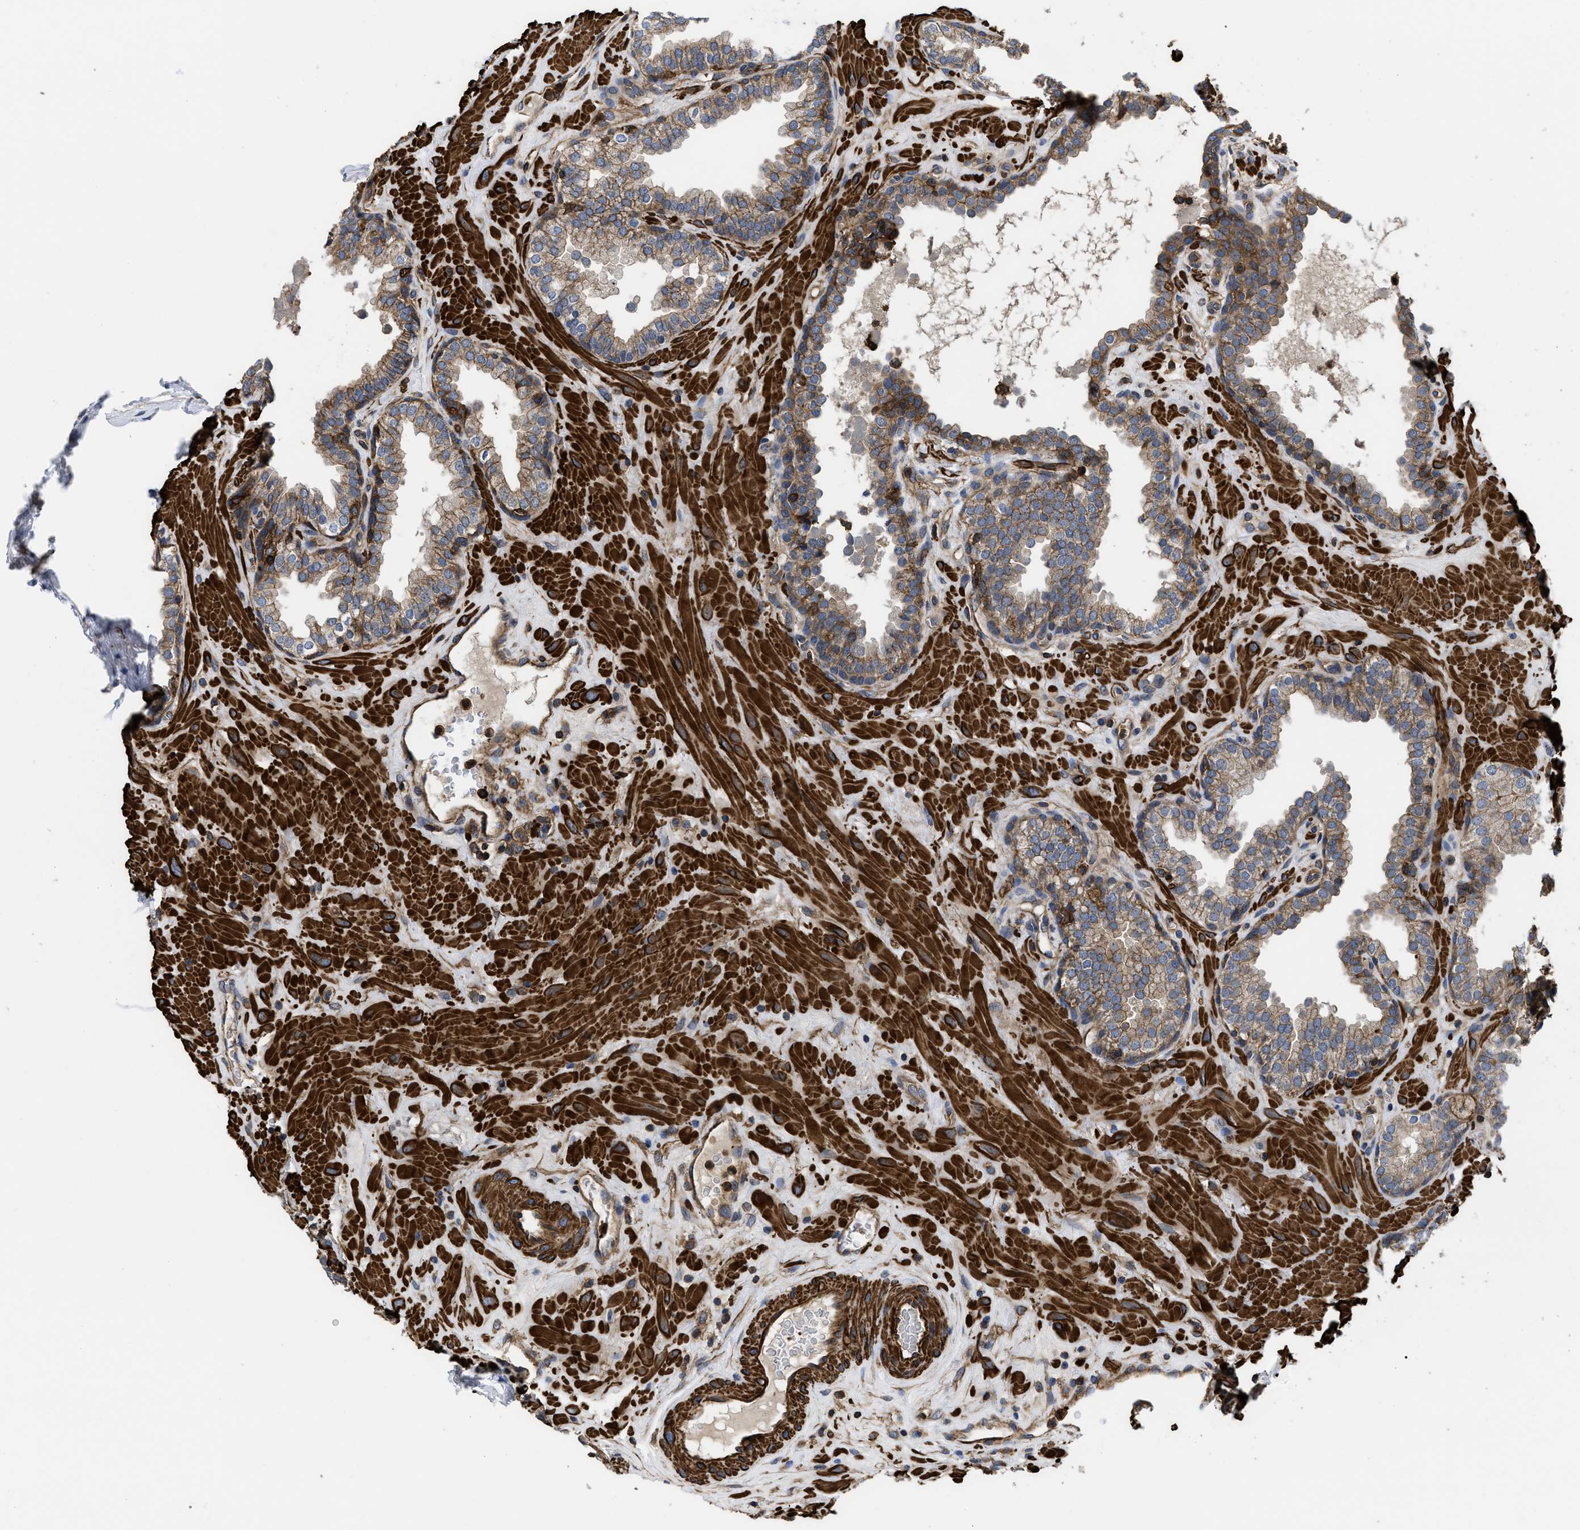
{"staining": {"intensity": "moderate", "quantity": ">75%", "location": "cytoplasmic/membranous"}, "tissue": "prostate", "cell_type": "Glandular cells", "image_type": "normal", "snomed": [{"axis": "morphology", "description": "Normal tissue, NOS"}, {"axis": "topography", "description": "Prostate"}], "caption": "Immunohistochemical staining of unremarkable human prostate displays >75% levels of moderate cytoplasmic/membranous protein positivity in about >75% of glandular cells. (brown staining indicates protein expression, while blue staining denotes nuclei).", "gene": "SCUBE2", "patient": {"sex": "male", "age": 51}}